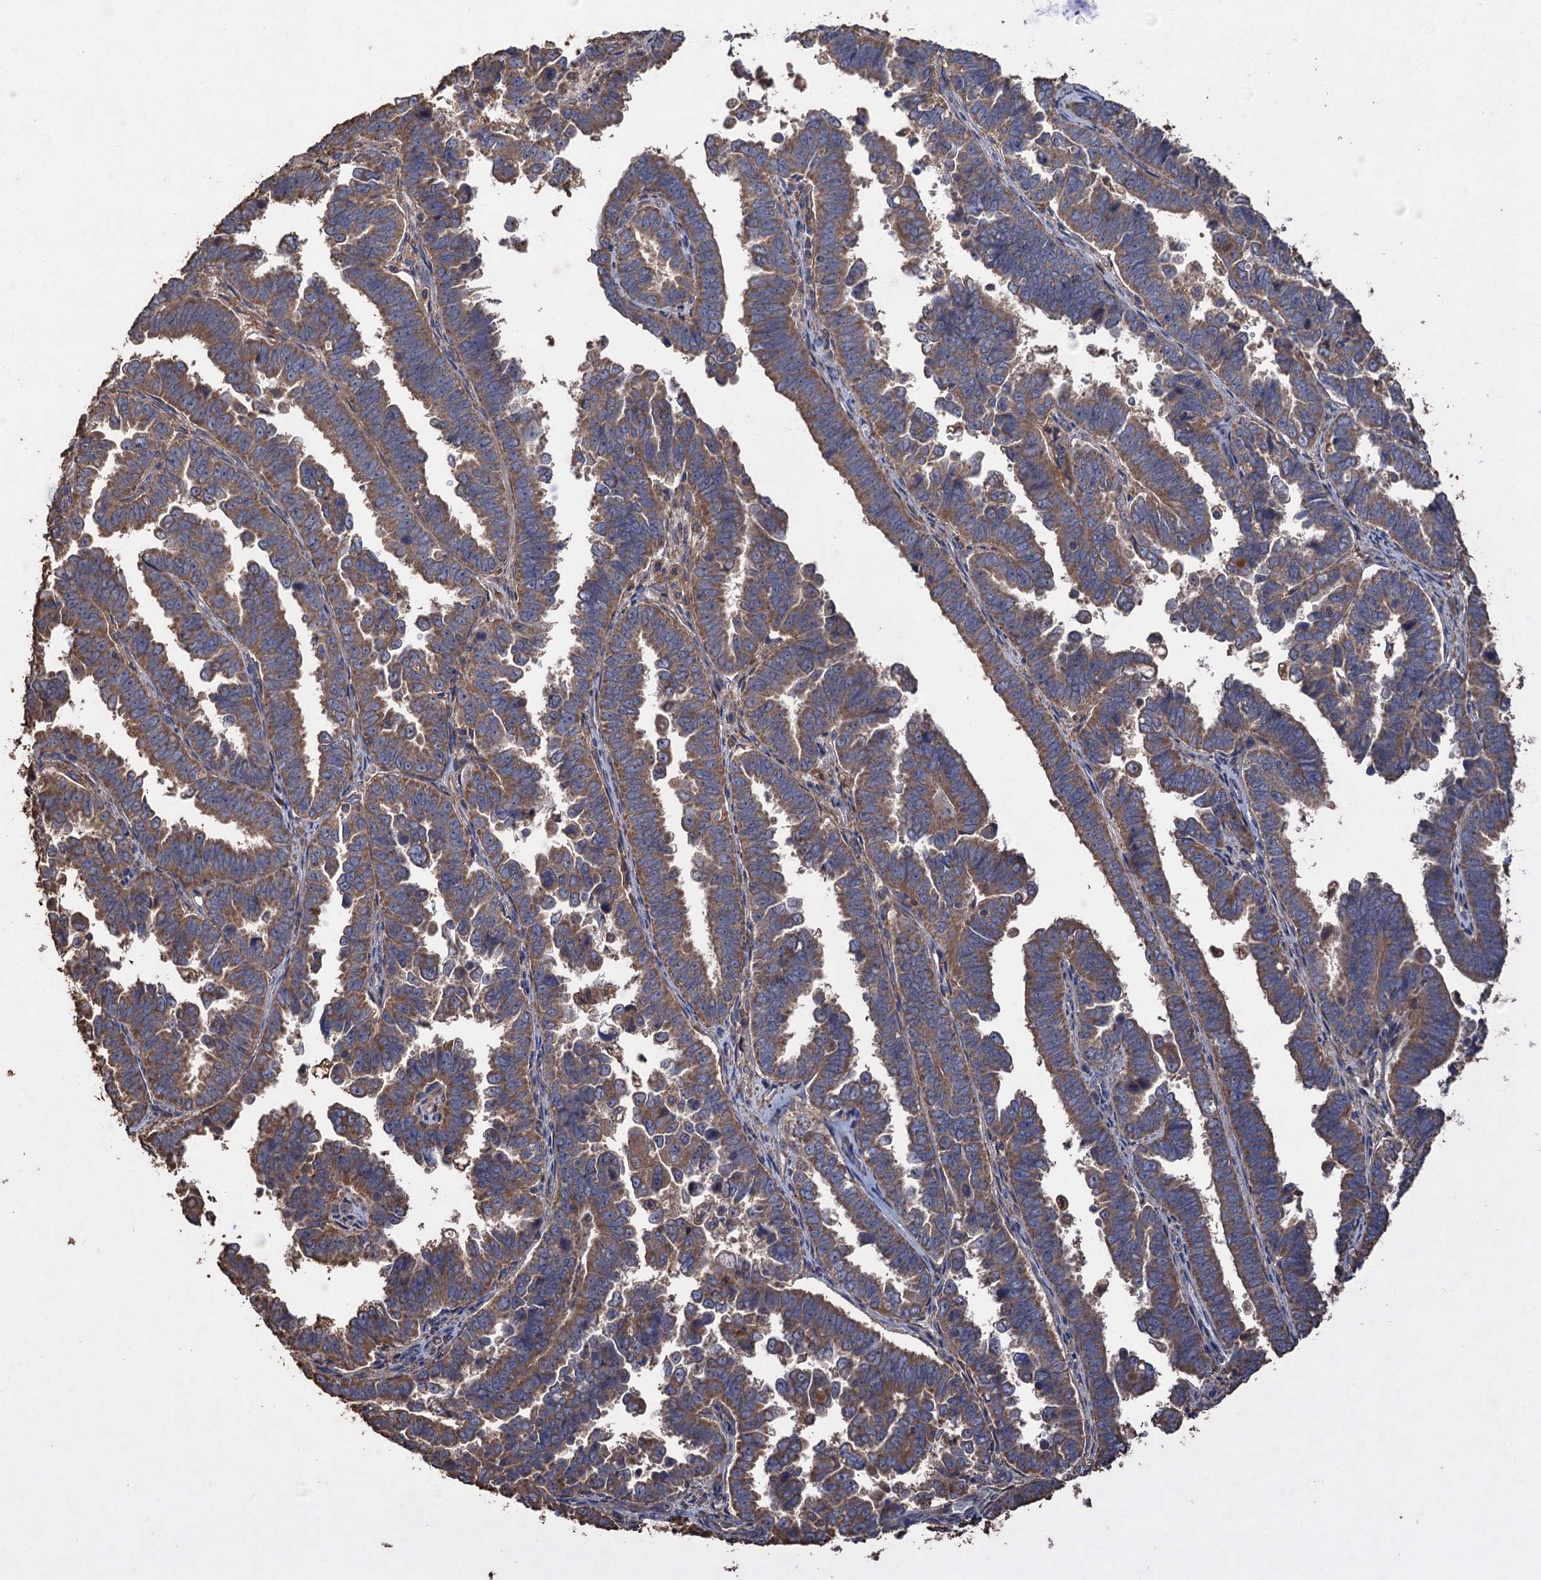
{"staining": {"intensity": "moderate", "quantity": ">75%", "location": "cytoplasmic/membranous"}, "tissue": "endometrial cancer", "cell_type": "Tumor cells", "image_type": "cancer", "snomed": [{"axis": "morphology", "description": "Adenocarcinoma, NOS"}, {"axis": "topography", "description": "Endometrium"}], "caption": "Endometrial adenocarcinoma was stained to show a protein in brown. There is medium levels of moderate cytoplasmic/membranous staining in approximately >75% of tumor cells. The staining was performed using DAB (3,3'-diaminobenzidine) to visualize the protein expression in brown, while the nuclei were stained in blue with hematoxylin (Magnification: 20x).", "gene": "SCUBE3", "patient": {"sex": "female", "age": 75}}